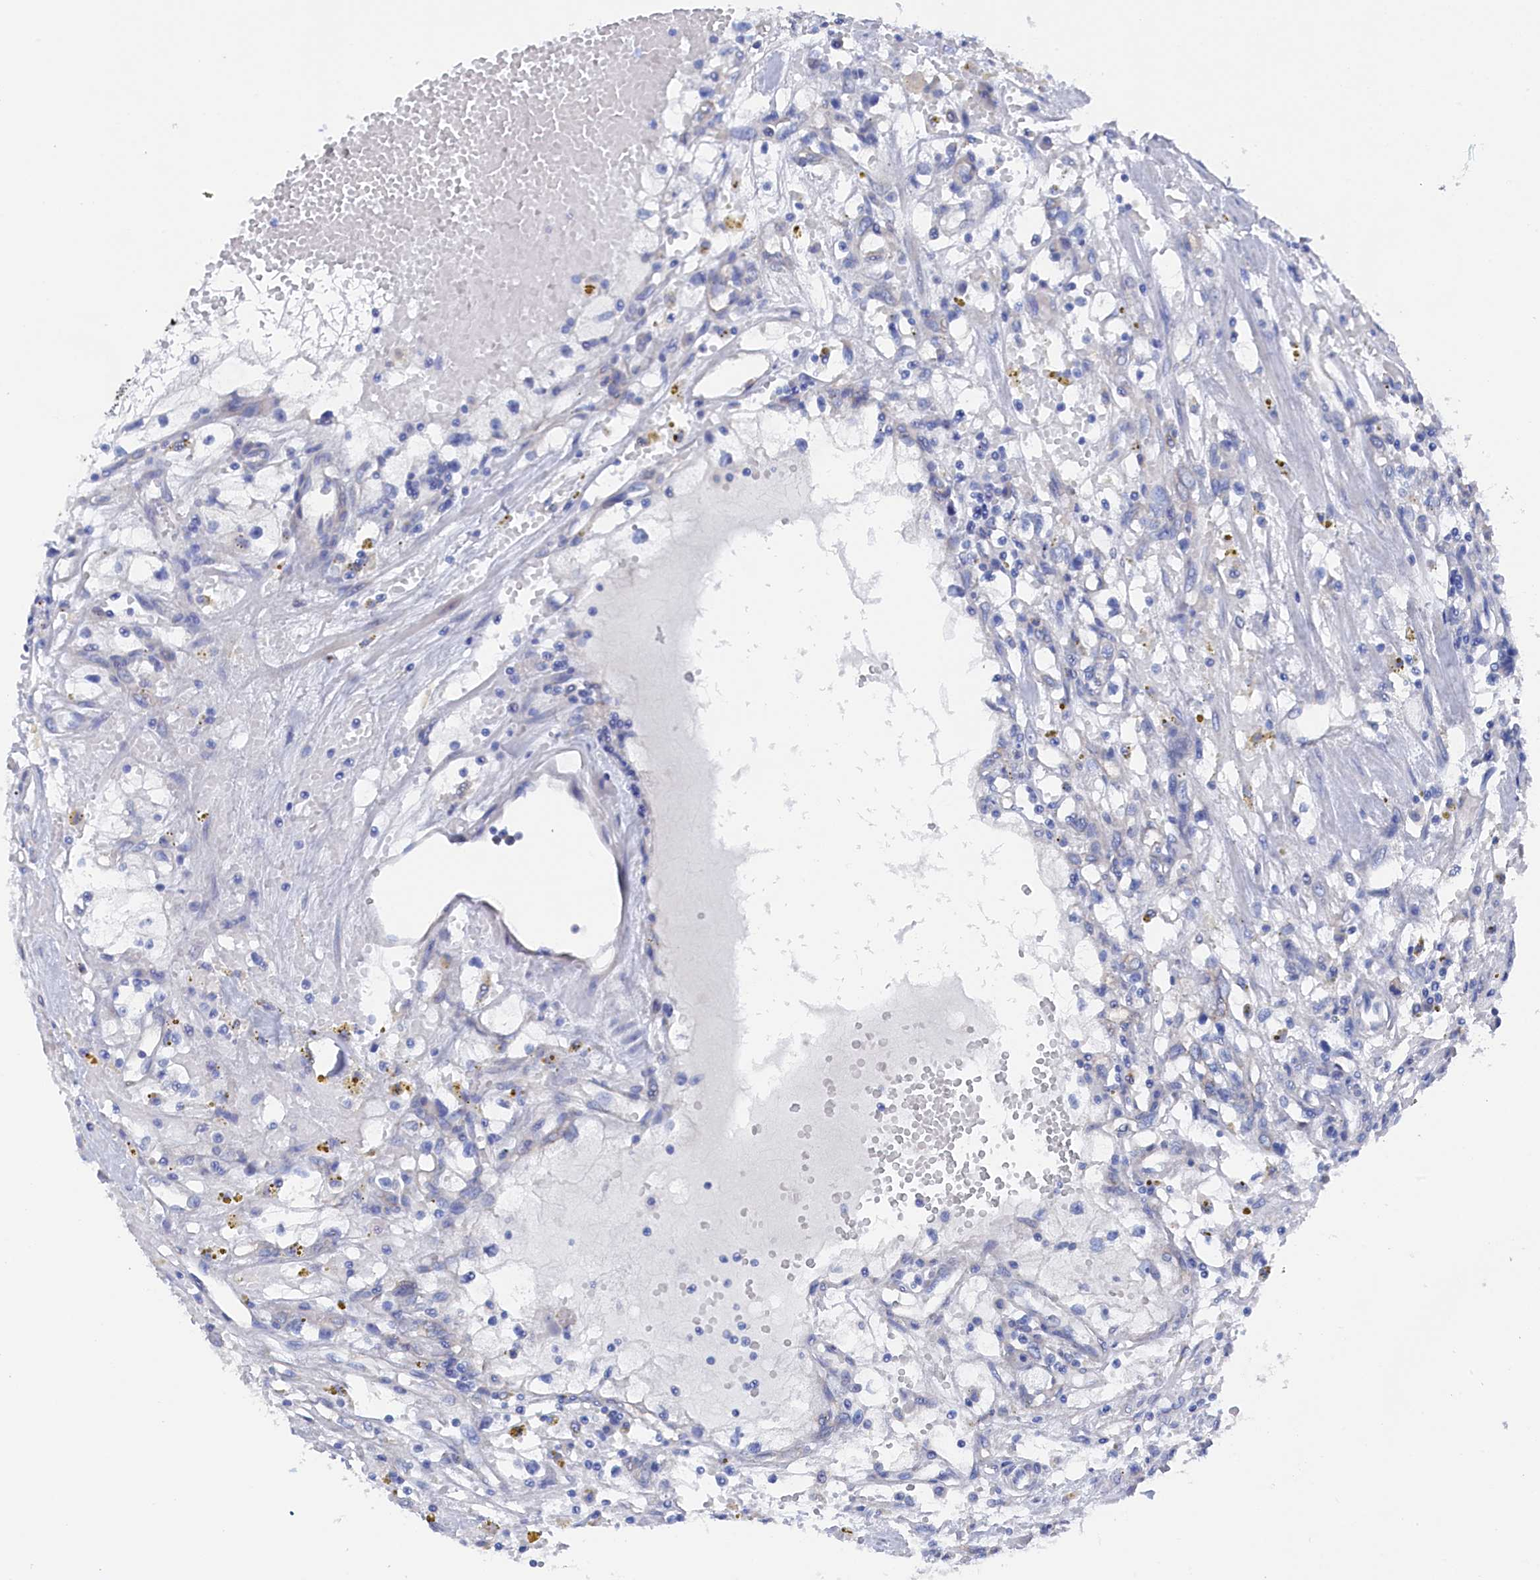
{"staining": {"intensity": "negative", "quantity": "none", "location": "none"}, "tissue": "renal cancer", "cell_type": "Tumor cells", "image_type": "cancer", "snomed": [{"axis": "morphology", "description": "Adenocarcinoma, NOS"}, {"axis": "topography", "description": "Kidney"}], "caption": "An immunohistochemistry (IHC) photomicrograph of renal cancer is shown. There is no staining in tumor cells of renal cancer.", "gene": "TMOD2", "patient": {"sex": "male", "age": 56}}